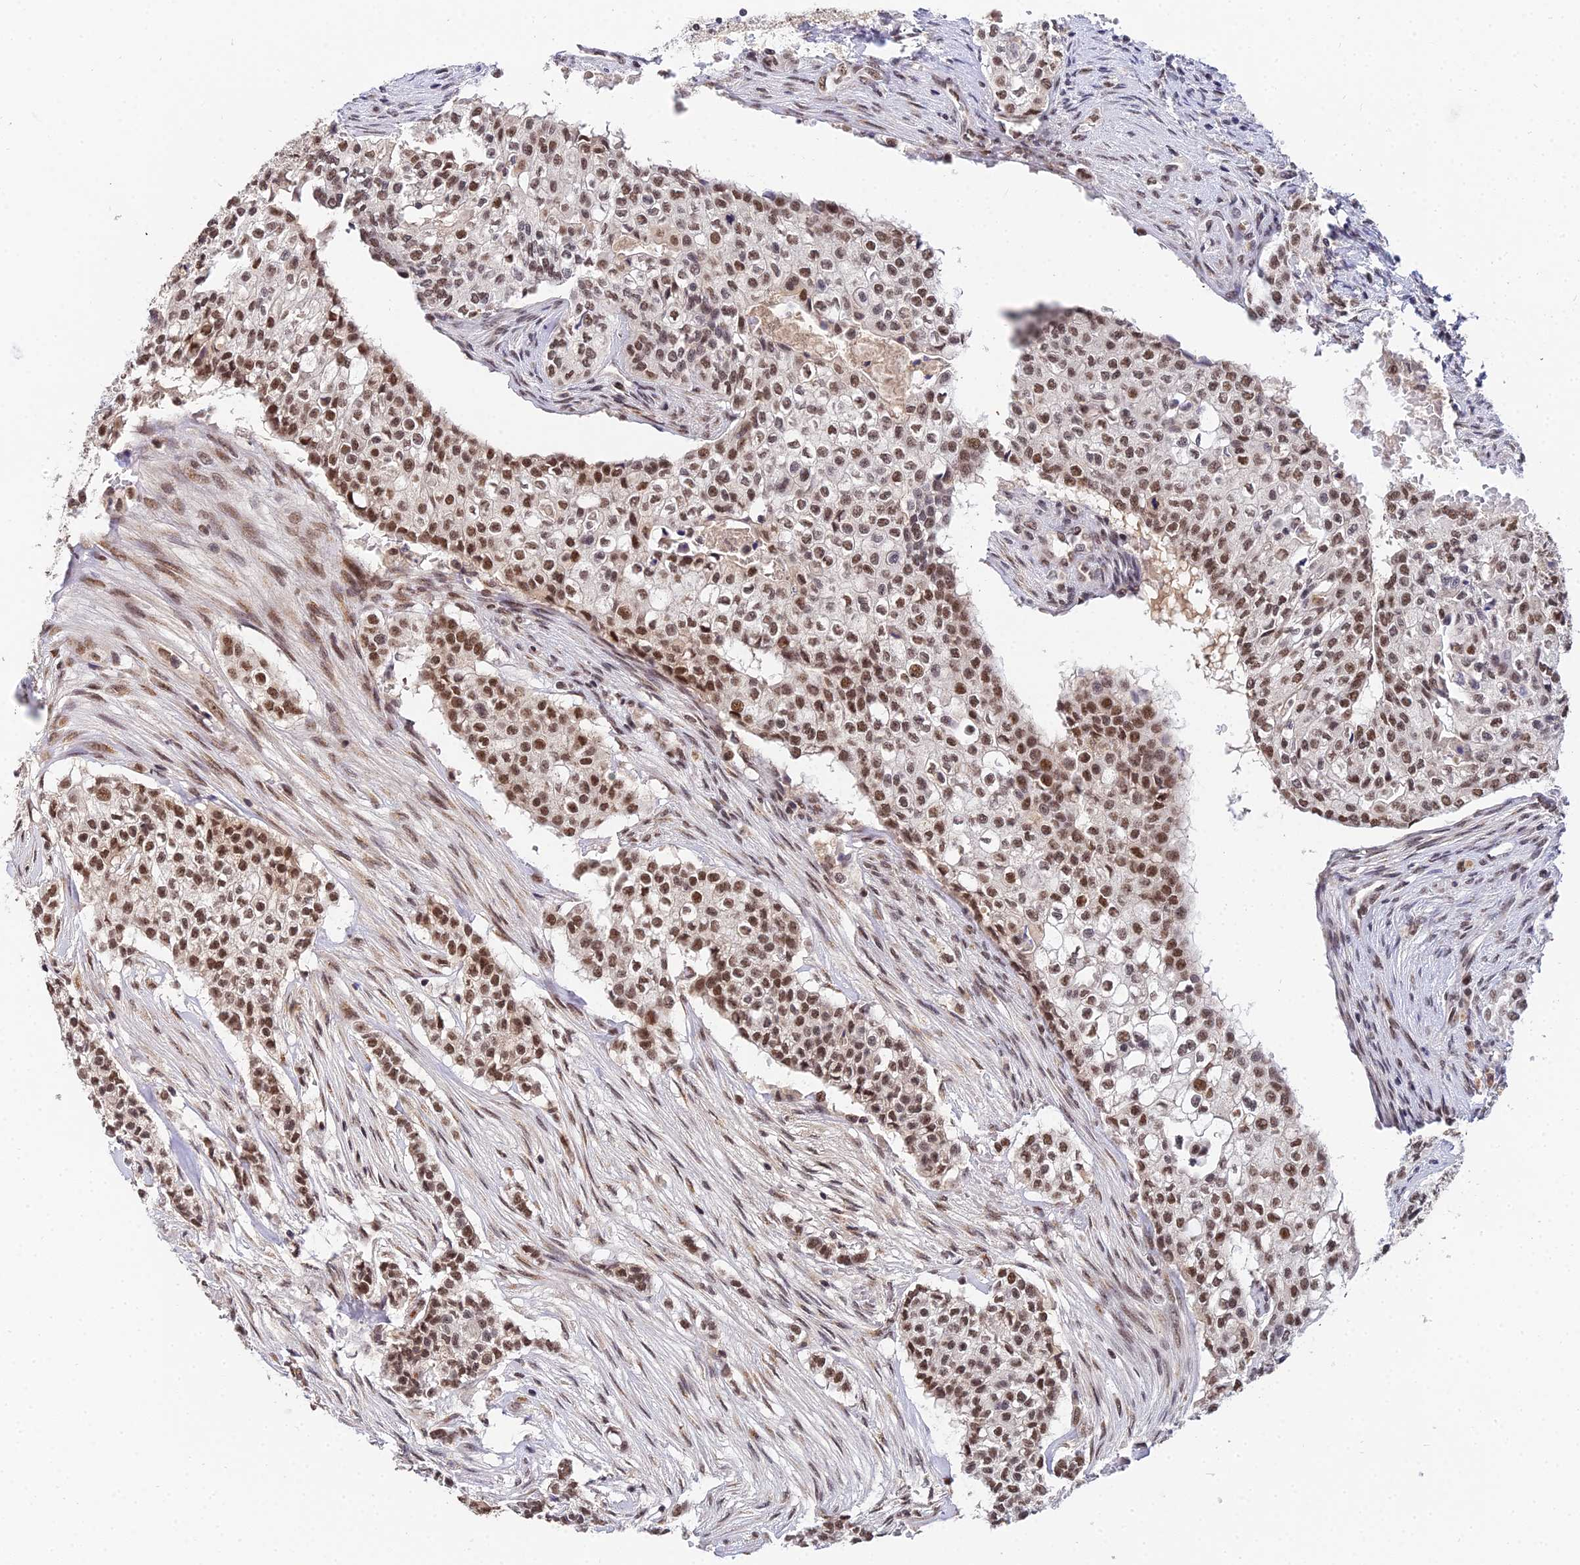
{"staining": {"intensity": "strong", "quantity": ">75%", "location": "nuclear"}, "tissue": "head and neck cancer", "cell_type": "Tumor cells", "image_type": "cancer", "snomed": [{"axis": "morphology", "description": "Adenocarcinoma, NOS"}, {"axis": "topography", "description": "Head-Neck"}], "caption": "An image of human adenocarcinoma (head and neck) stained for a protein demonstrates strong nuclear brown staining in tumor cells.", "gene": "EXOSC3", "patient": {"sex": "male", "age": 81}}